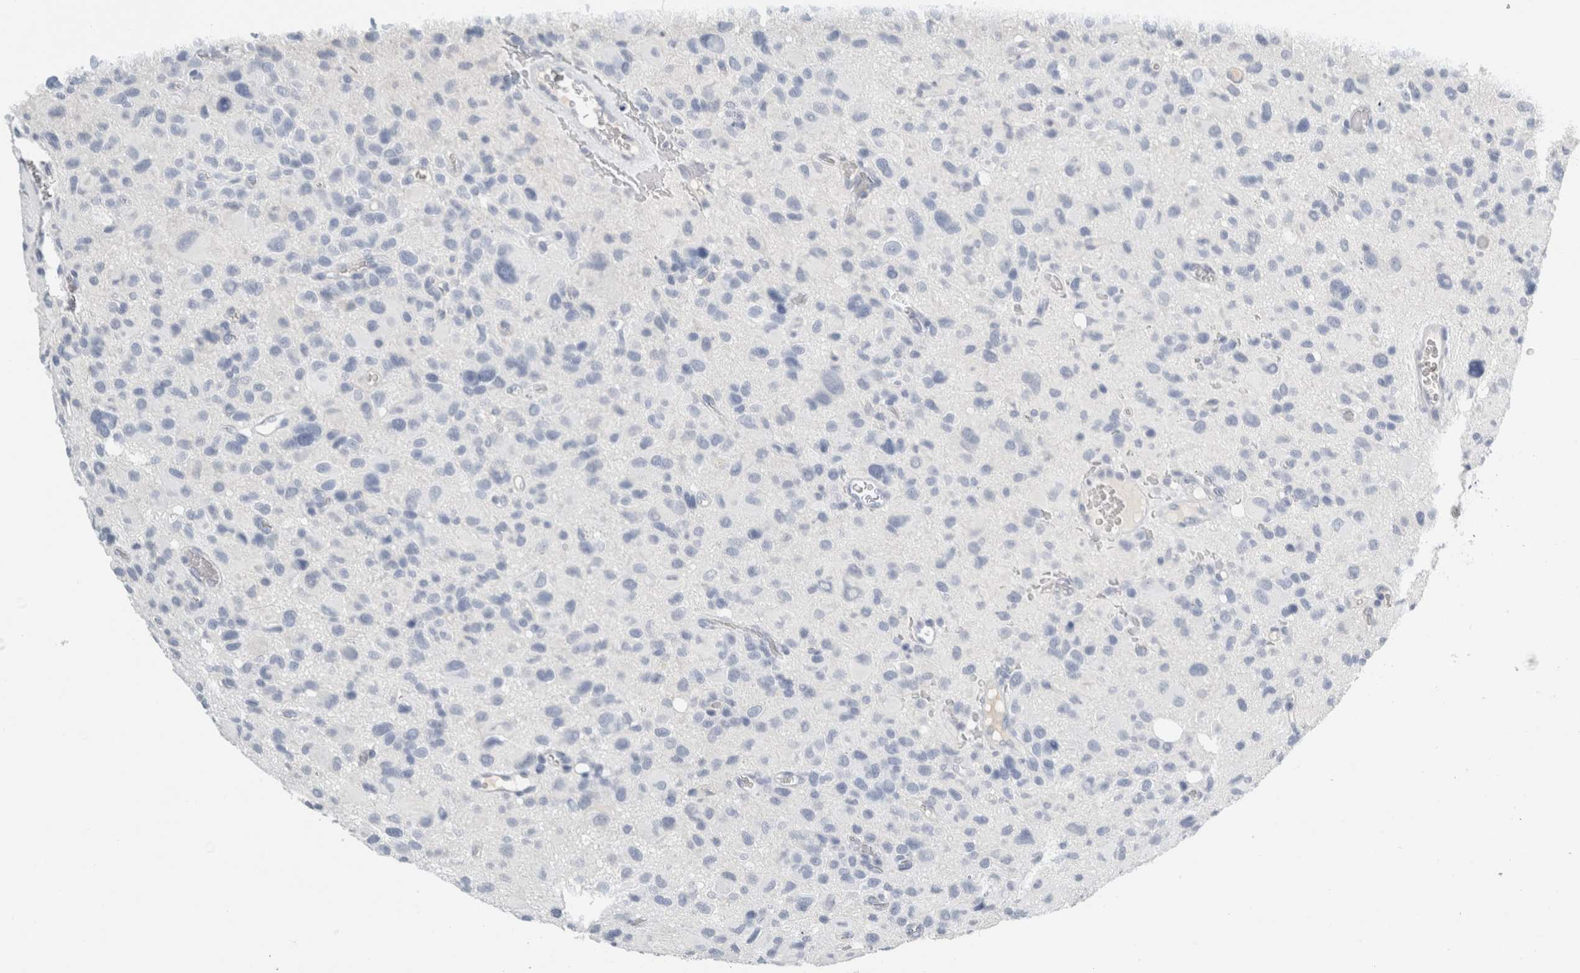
{"staining": {"intensity": "negative", "quantity": "none", "location": "none"}, "tissue": "glioma", "cell_type": "Tumor cells", "image_type": "cancer", "snomed": [{"axis": "morphology", "description": "Glioma, malignant, High grade"}, {"axis": "topography", "description": "Brain"}], "caption": "Histopathology image shows no significant protein expression in tumor cells of malignant glioma (high-grade). (Immunohistochemistry, brightfield microscopy, high magnification).", "gene": "TSPAN8", "patient": {"sex": "male", "age": 48}}